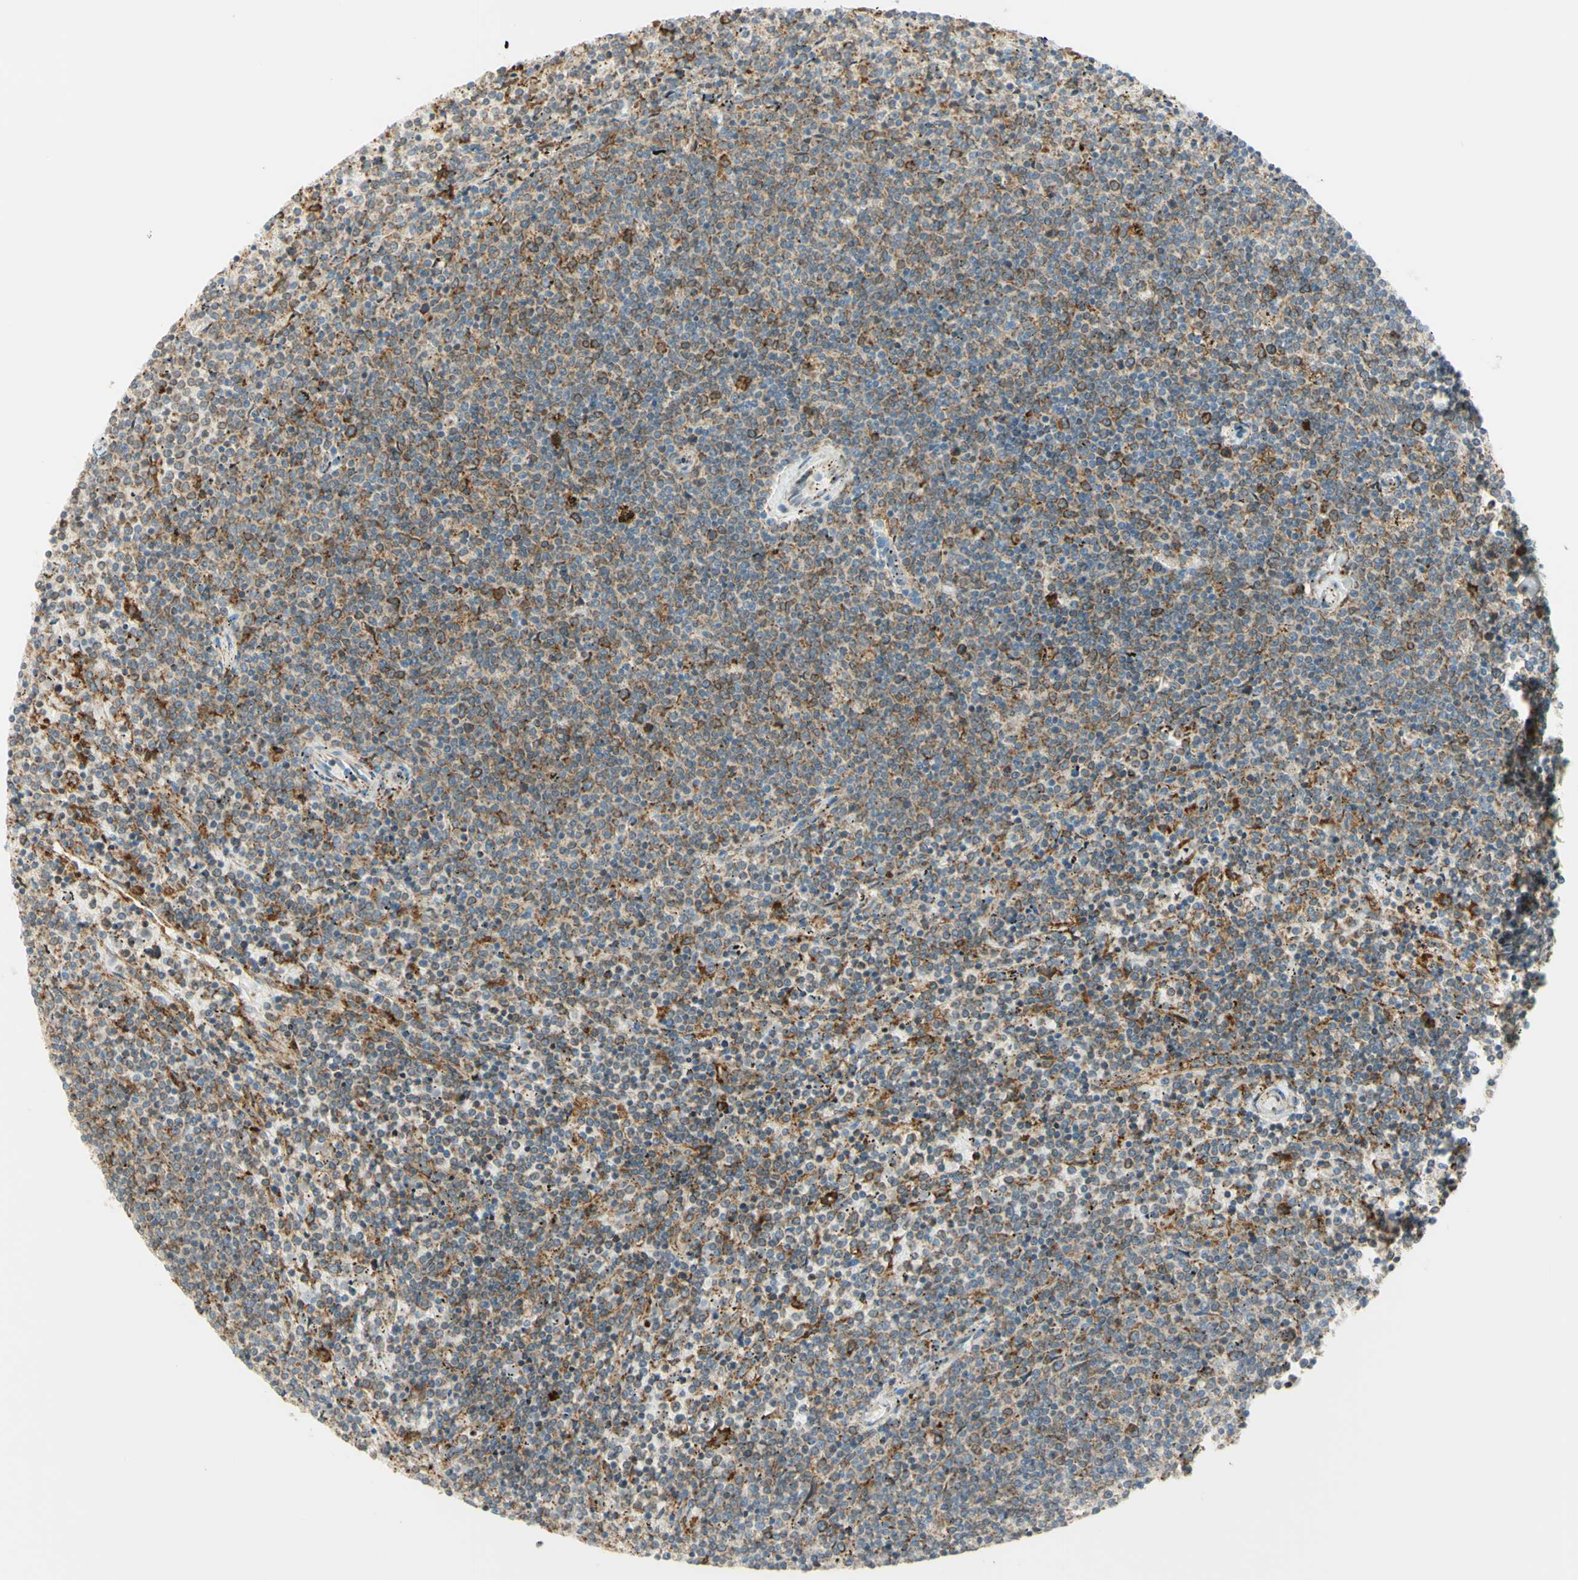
{"staining": {"intensity": "moderate", "quantity": "25%-75%", "location": "cytoplasmic/membranous"}, "tissue": "lymphoma", "cell_type": "Tumor cells", "image_type": "cancer", "snomed": [{"axis": "morphology", "description": "Malignant lymphoma, non-Hodgkin's type, Low grade"}, {"axis": "topography", "description": "Spleen"}], "caption": "Malignant lymphoma, non-Hodgkin's type (low-grade) was stained to show a protein in brown. There is medium levels of moderate cytoplasmic/membranous expression in approximately 25%-75% of tumor cells.", "gene": "MANF", "patient": {"sex": "female", "age": 50}}